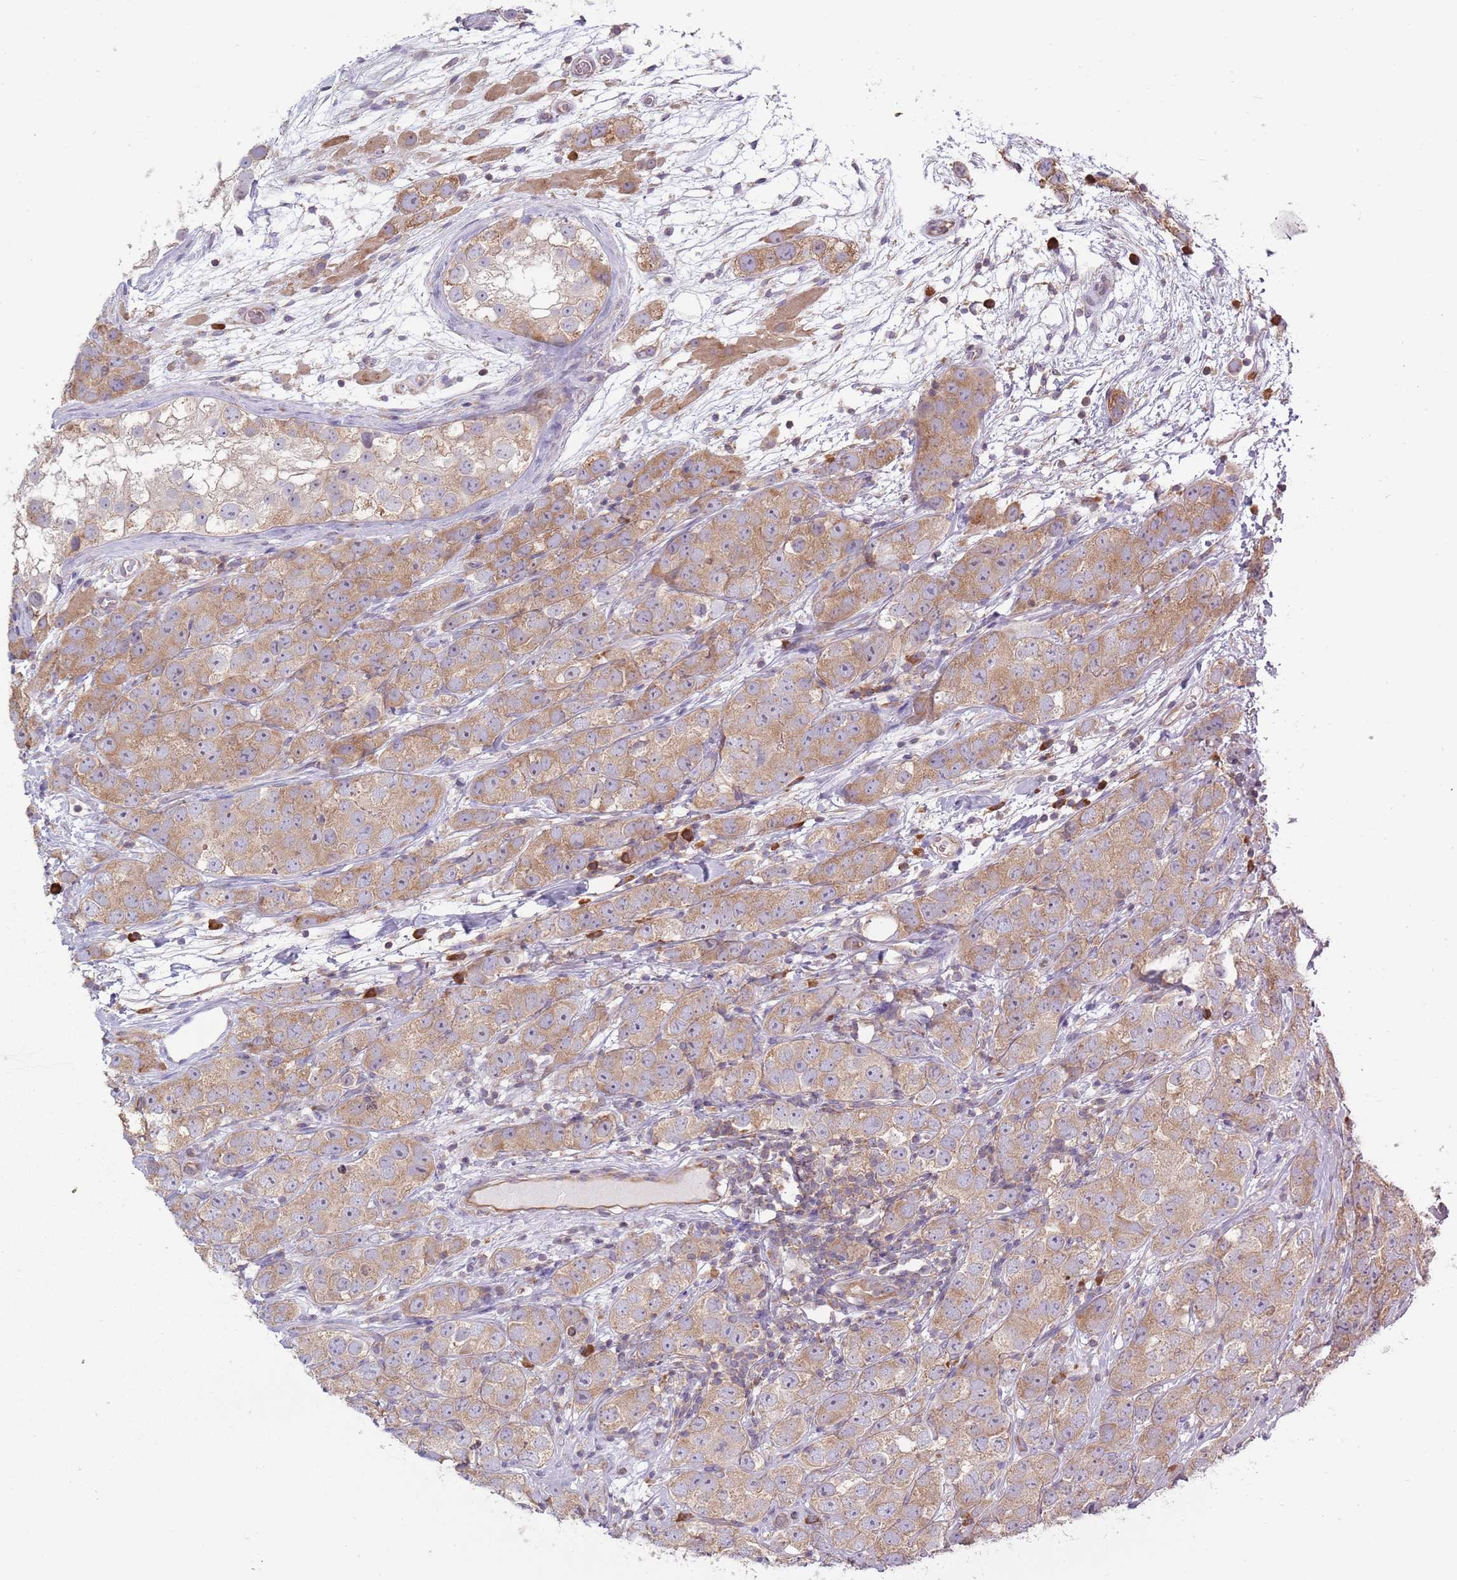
{"staining": {"intensity": "moderate", "quantity": ">75%", "location": "cytoplasmic/membranous"}, "tissue": "testis cancer", "cell_type": "Tumor cells", "image_type": "cancer", "snomed": [{"axis": "morphology", "description": "Seminoma, NOS"}, {"axis": "topography", "description": "Testis"}], "caption": "A brown stain labels moderate cytoplasmic/membranous positivity of a protein in seminoma (testis) tumor cells. (brown staining indicates protein expression, while blue staining denotes nuclei).", "gene": "RPL17-C18orf32", "patient": {"sex": "male", "age": 28}}